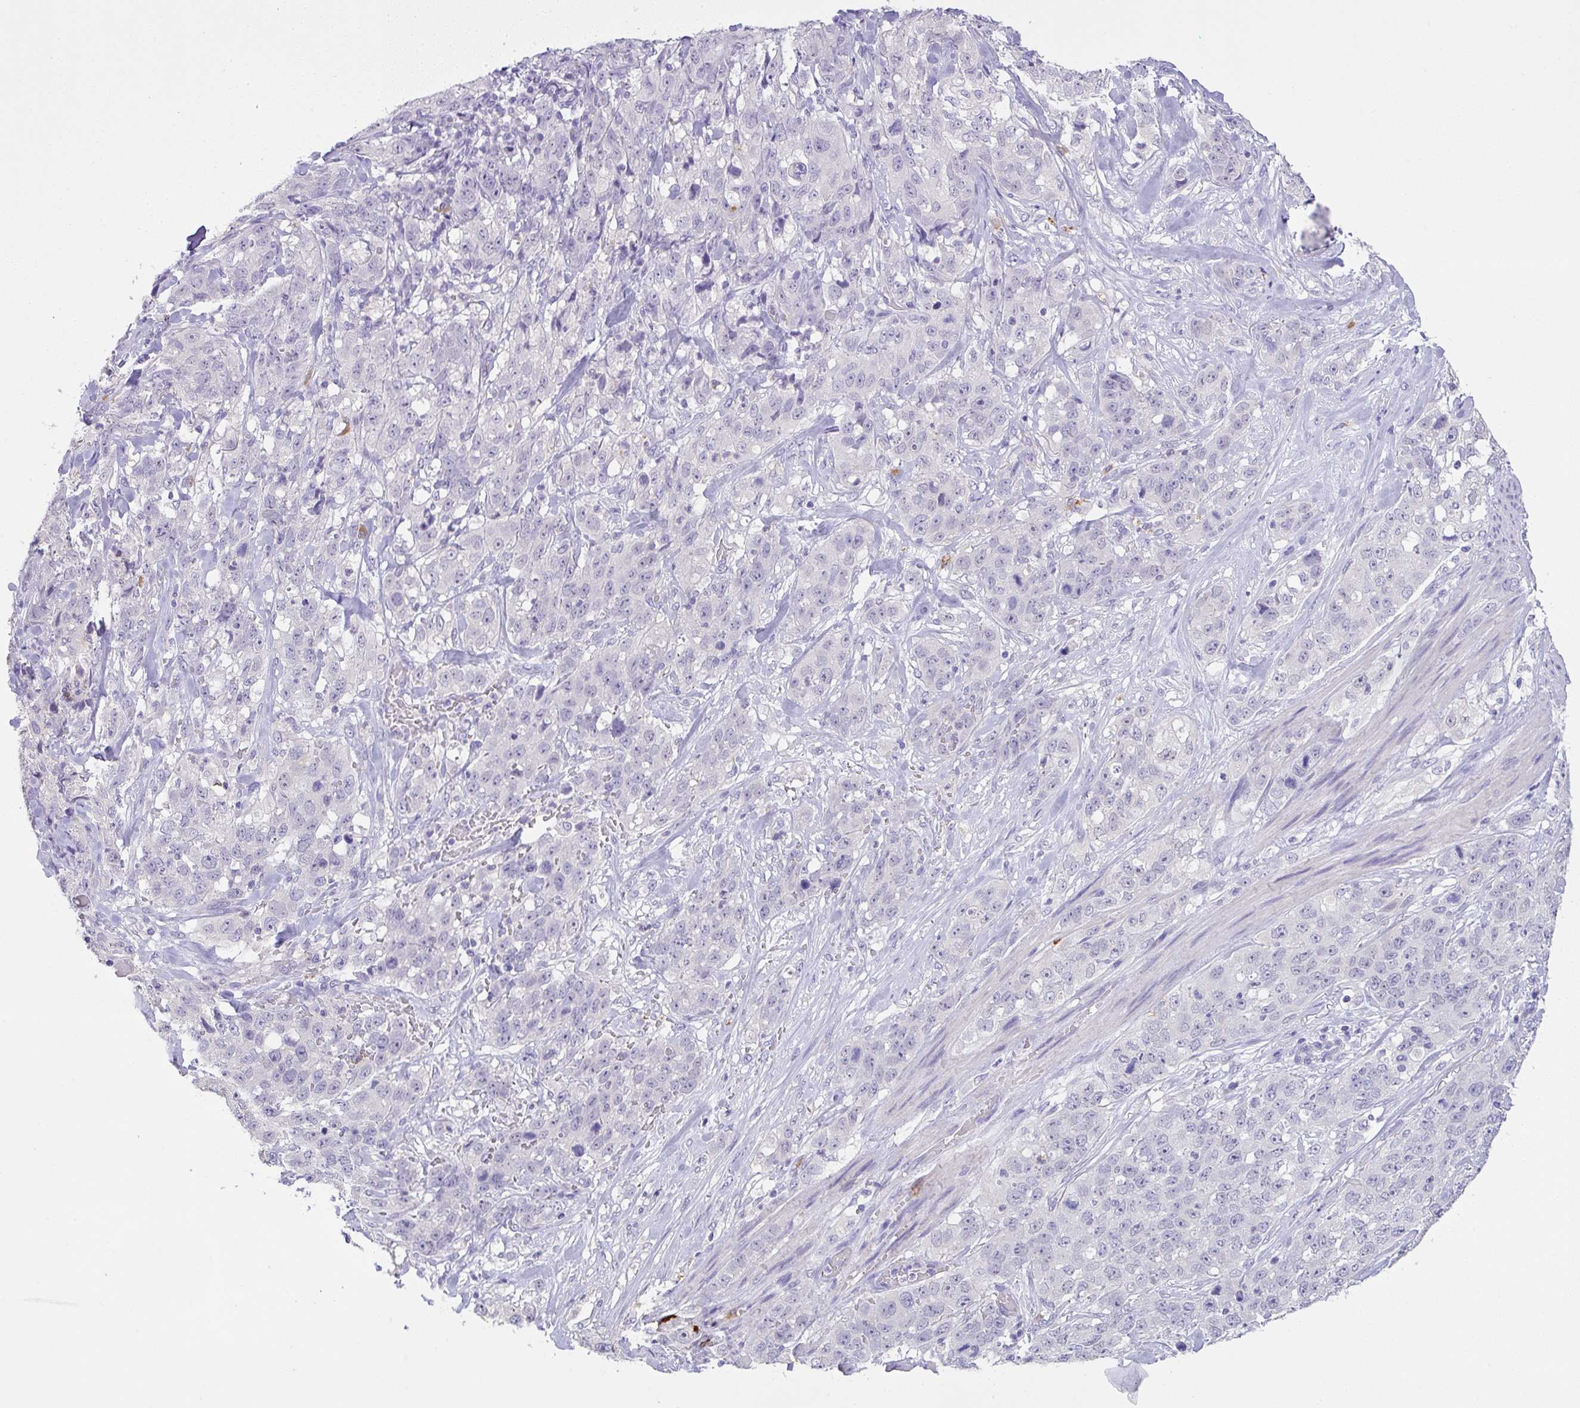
{"staining": {"intensity": "negative", "quantity": "none", "location": "none"}, "tissue": "stomach cancer", "cell_type": "Tumor cells", "image_type": "cancer", "snomed": [{"axis": "morphology", "description": "Adenocarcinoma, NOS"}, {"axis": "topography", "description": "Stomach"}], "caption": "Tumor cells show no significant staining in adenocarcinoma (stomach). Nuclei are stained in blue.", "gene": "CST11", "patient": {"sex": "male", "age": 48}}